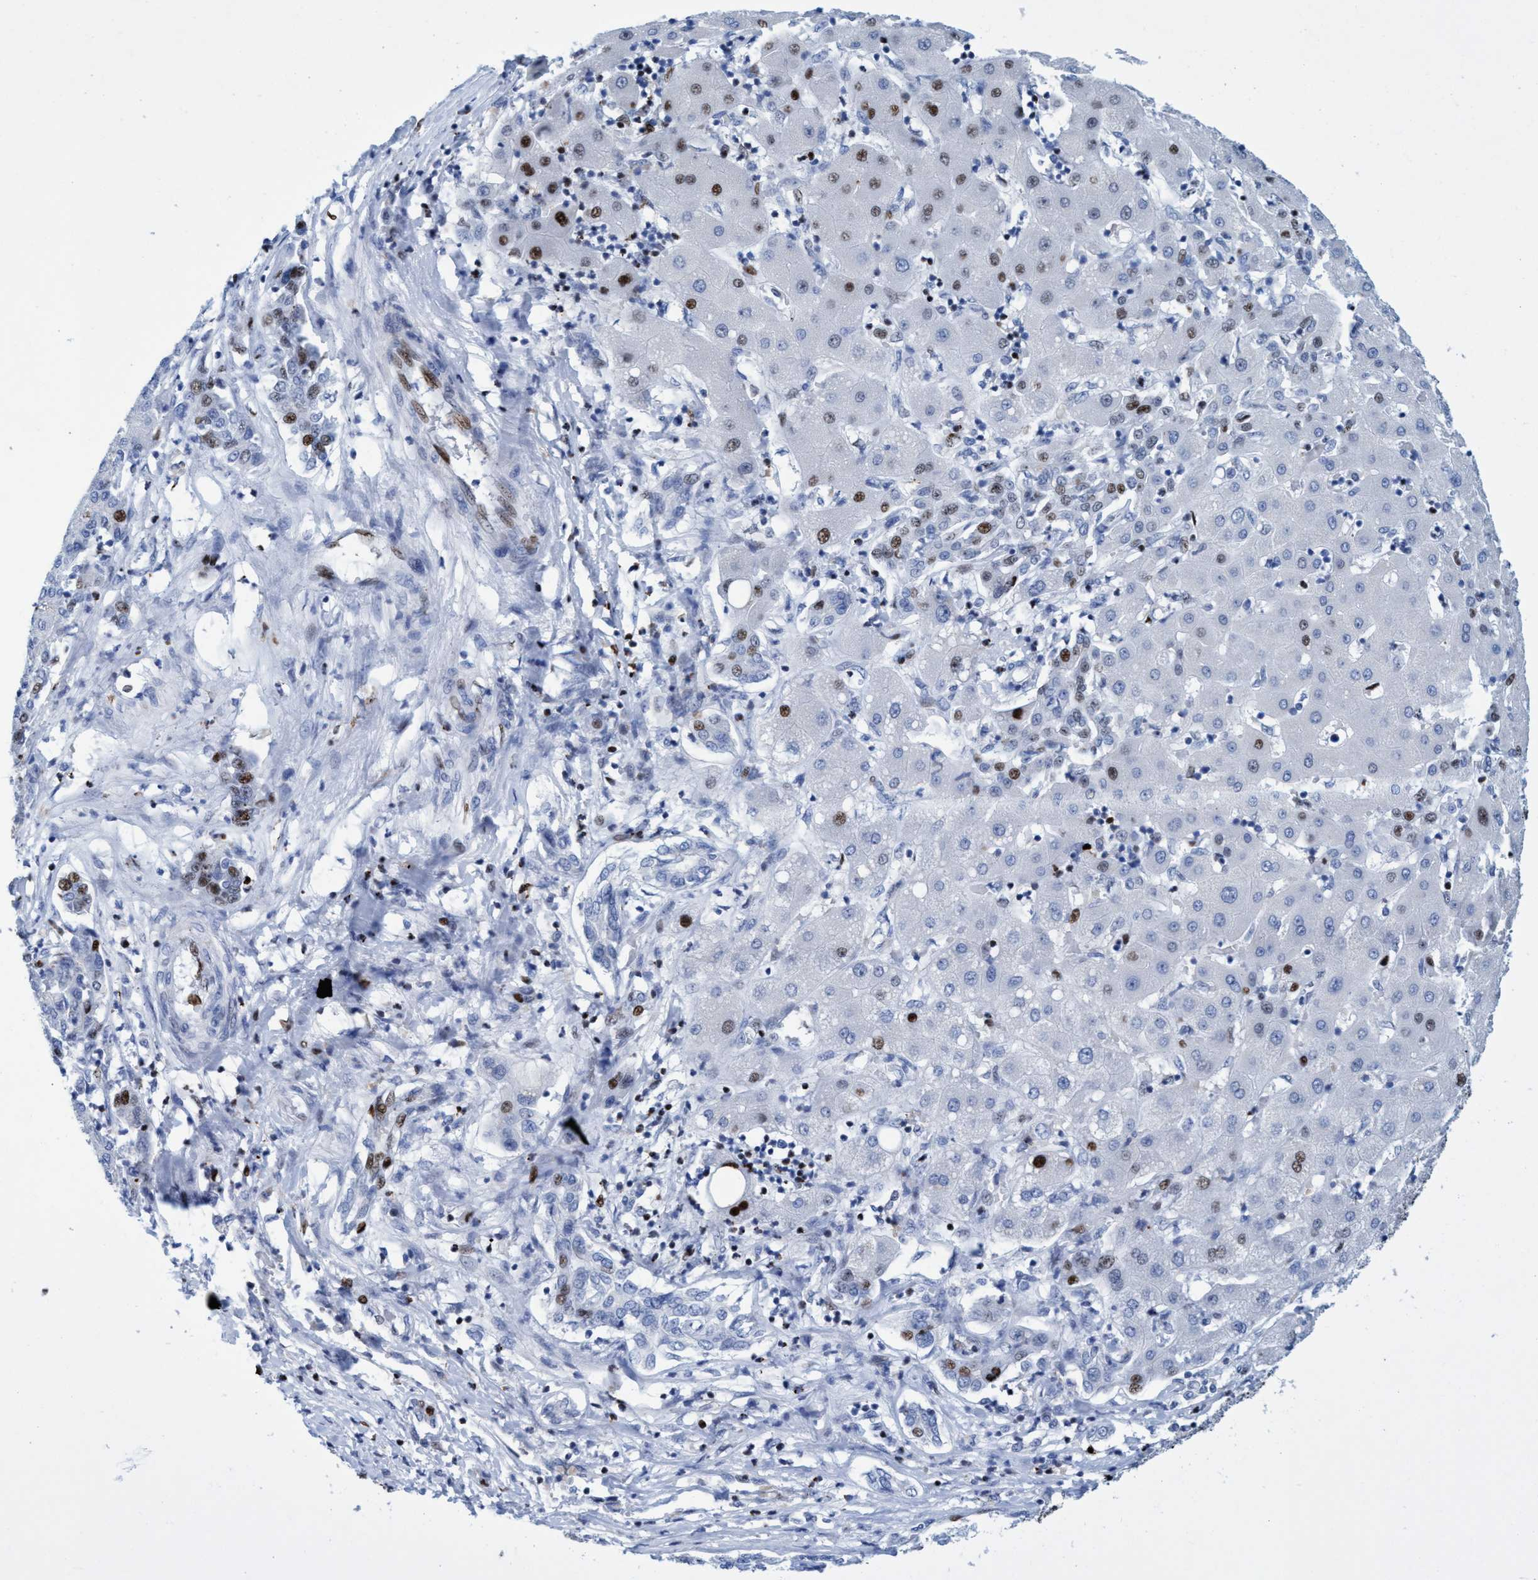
{"staining": {"intensity": "moderate", "quantity": "<25%", "location": "nuclear"}, "tissue": "liver cancer", "cell_type": "Tumor cells", "image_type": "cancer", "snomed": [{"axis": "morphology", "description": "Carcinoma, Hepatocellular, NOS"}, {"axis": "topography", "description": "Liver"}], "caption": "Liver cancer (hepatocellular carcinoma) tissue displays moderate nuclear staining in about <25% of tumor cells Using DAB (brown) and hematoxylin (blue) stains, captured at high magnification using brightfield microscopy.", "gene": "R3HCC1", "patient": {"sex": "male", "age": 65}}